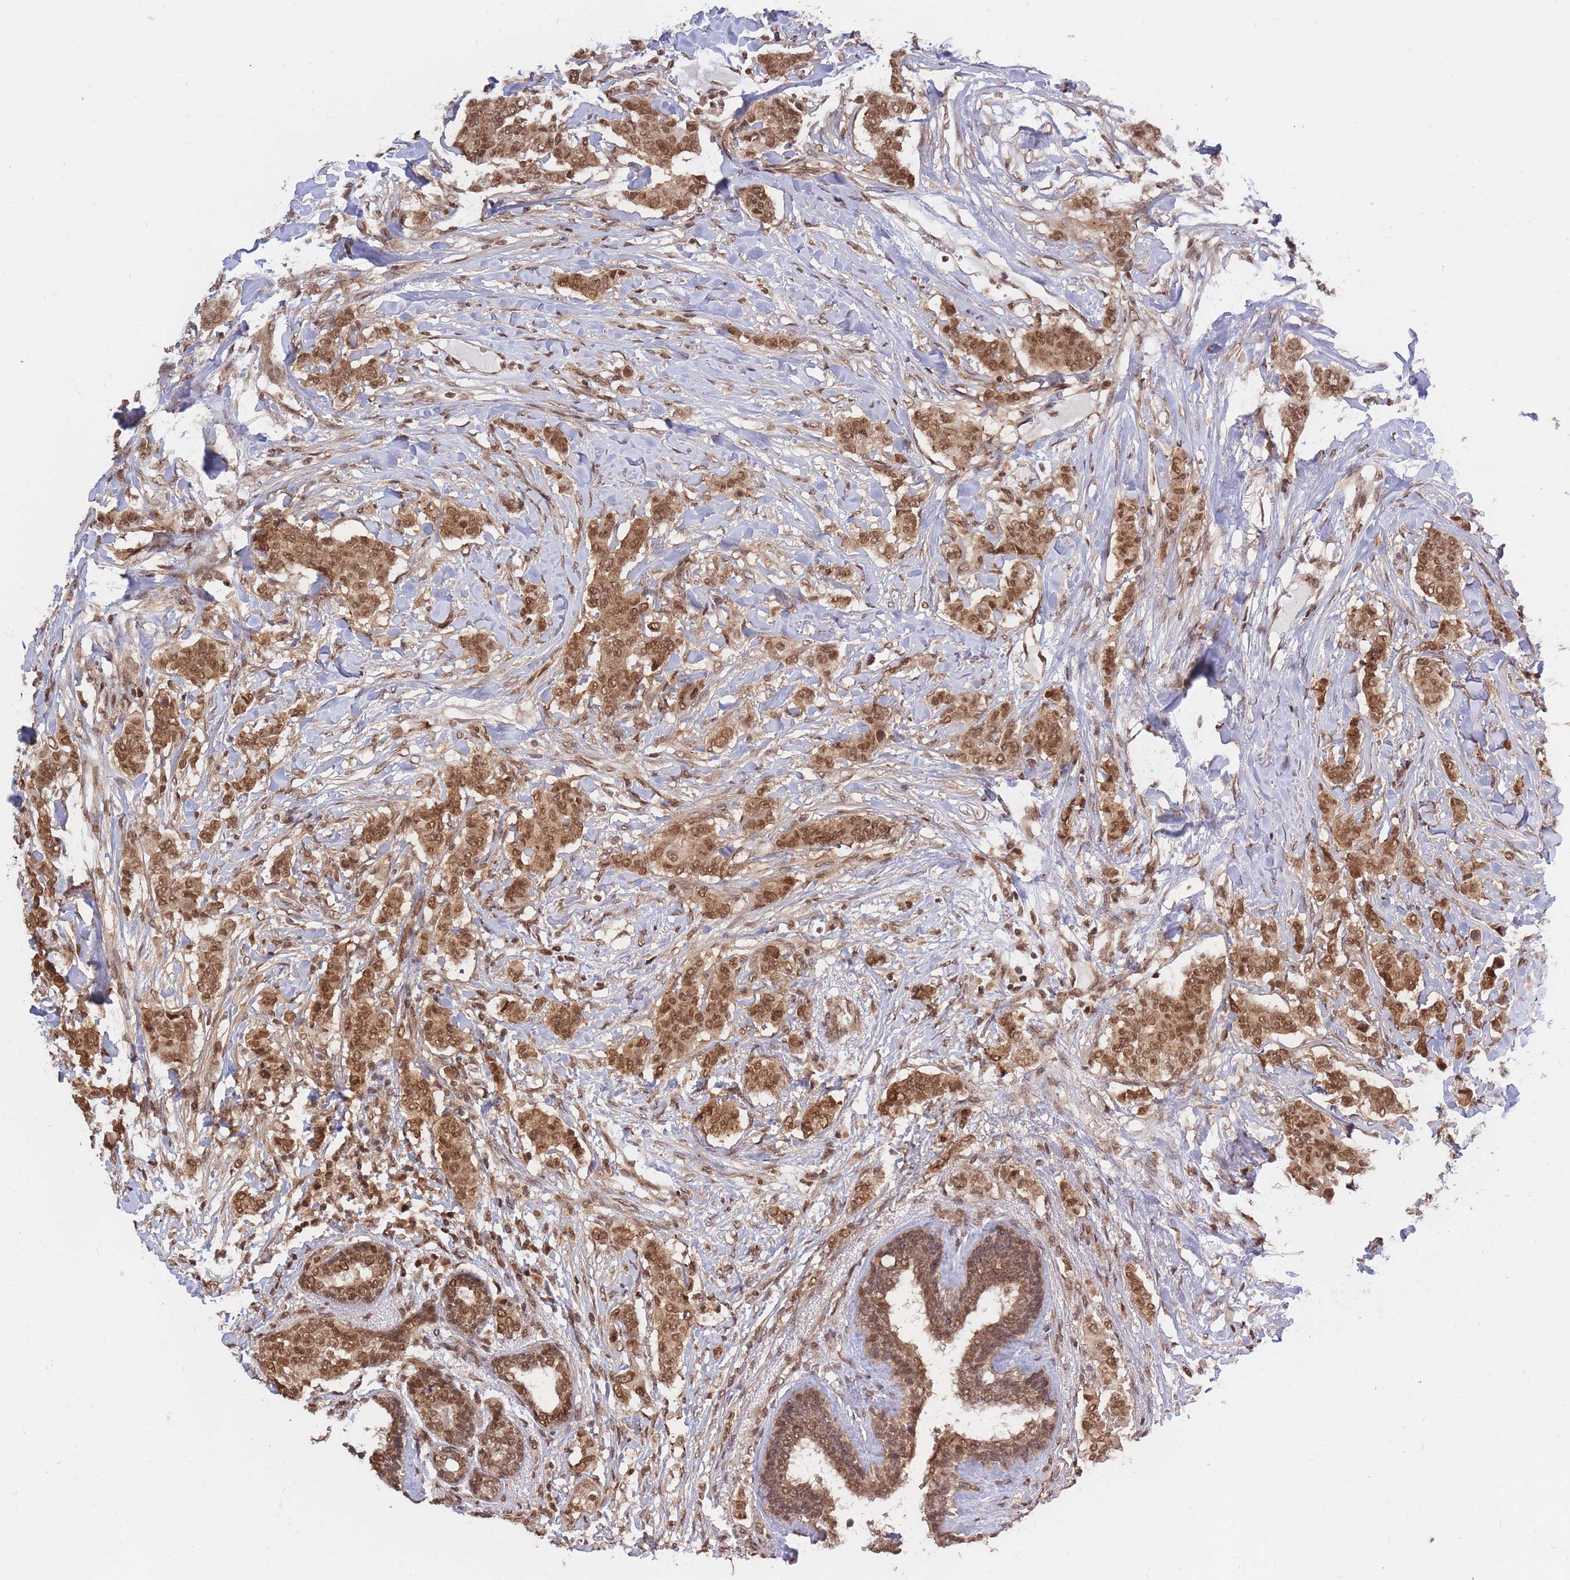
{"staining": {"intensity": "moderate", "quantity": ">75%", "location": "cytoplasmic/membranous,nuclear"}, "tissue": "breast cancer", "cell_type": "Tumor cells", "image_type": "cancer", "snomed": [{"axis": "morphology", "description": "Duct carcinoma"}, {"axis": "topography", "description": "Breast"}], "caption": "This micrograph displays immunohistochemistry staining of human breast cancer, with medium moderate cytoplasmic/membranous and nuclear expression in about >75% of tumor cells.", "gene": "SRA1", "patient": {"sex": "female", "age": 40}}